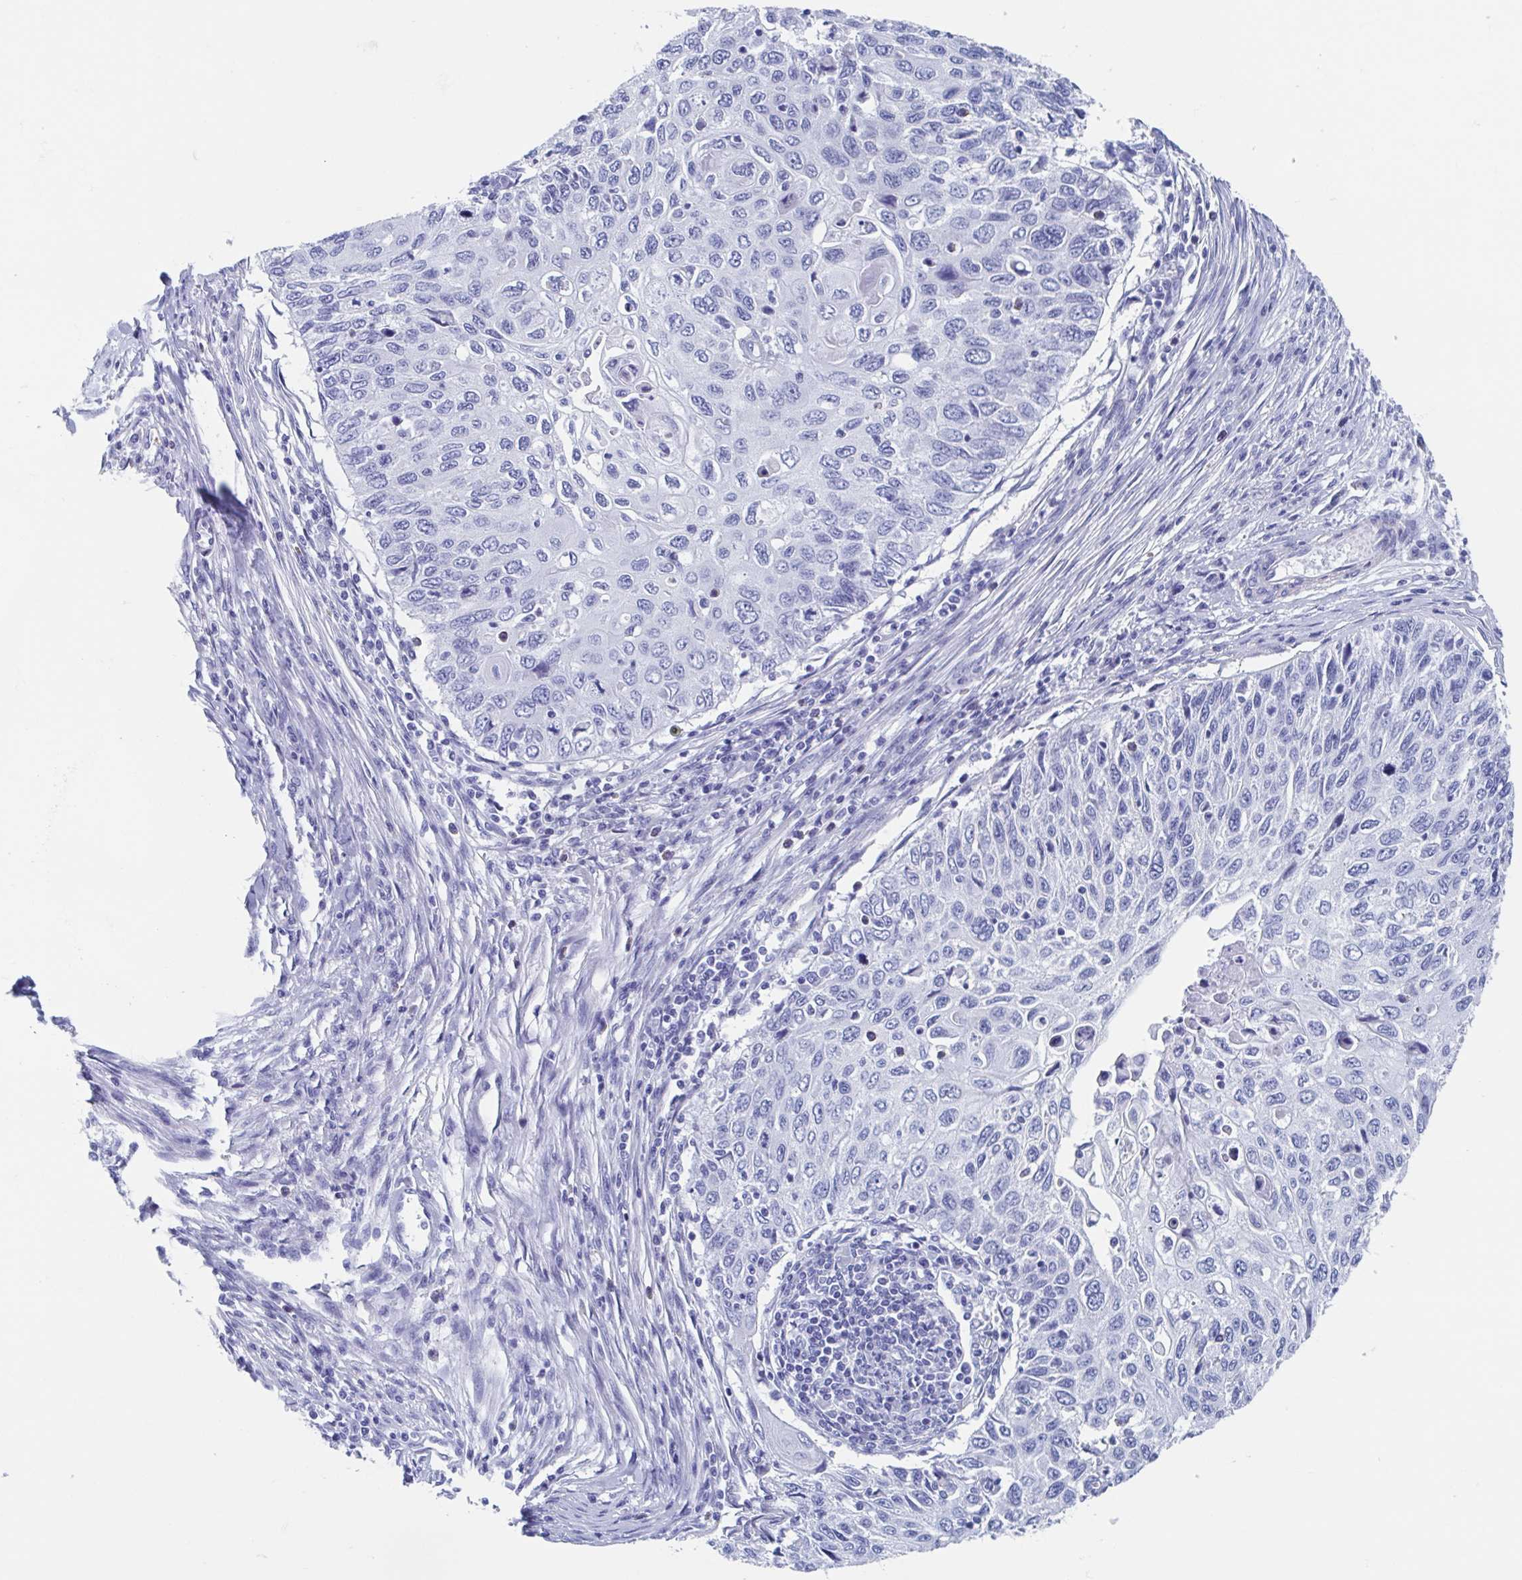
{"staining": {"intensity": "negative", "quantity": "none", "location": "none"}, "tissue": "cervical cancer", "cell_type": "Tumor cells", "image_type": "cancer", "snomed": [{"axis": "morphology", "description": "Squamous cell carcinoma, NOS"}, {"axis": "topography", "description": "Cervix"}], "caption": "Immunohistochemistry (IHC) of cervical squamous cell carcinoma demonstrates no expression in tumor cells. (DAB IHC visualized using brightfield microscopy, high magnification).", "gene": "SHCBP1L", "patient": {"sex": "female", "age": 70}}